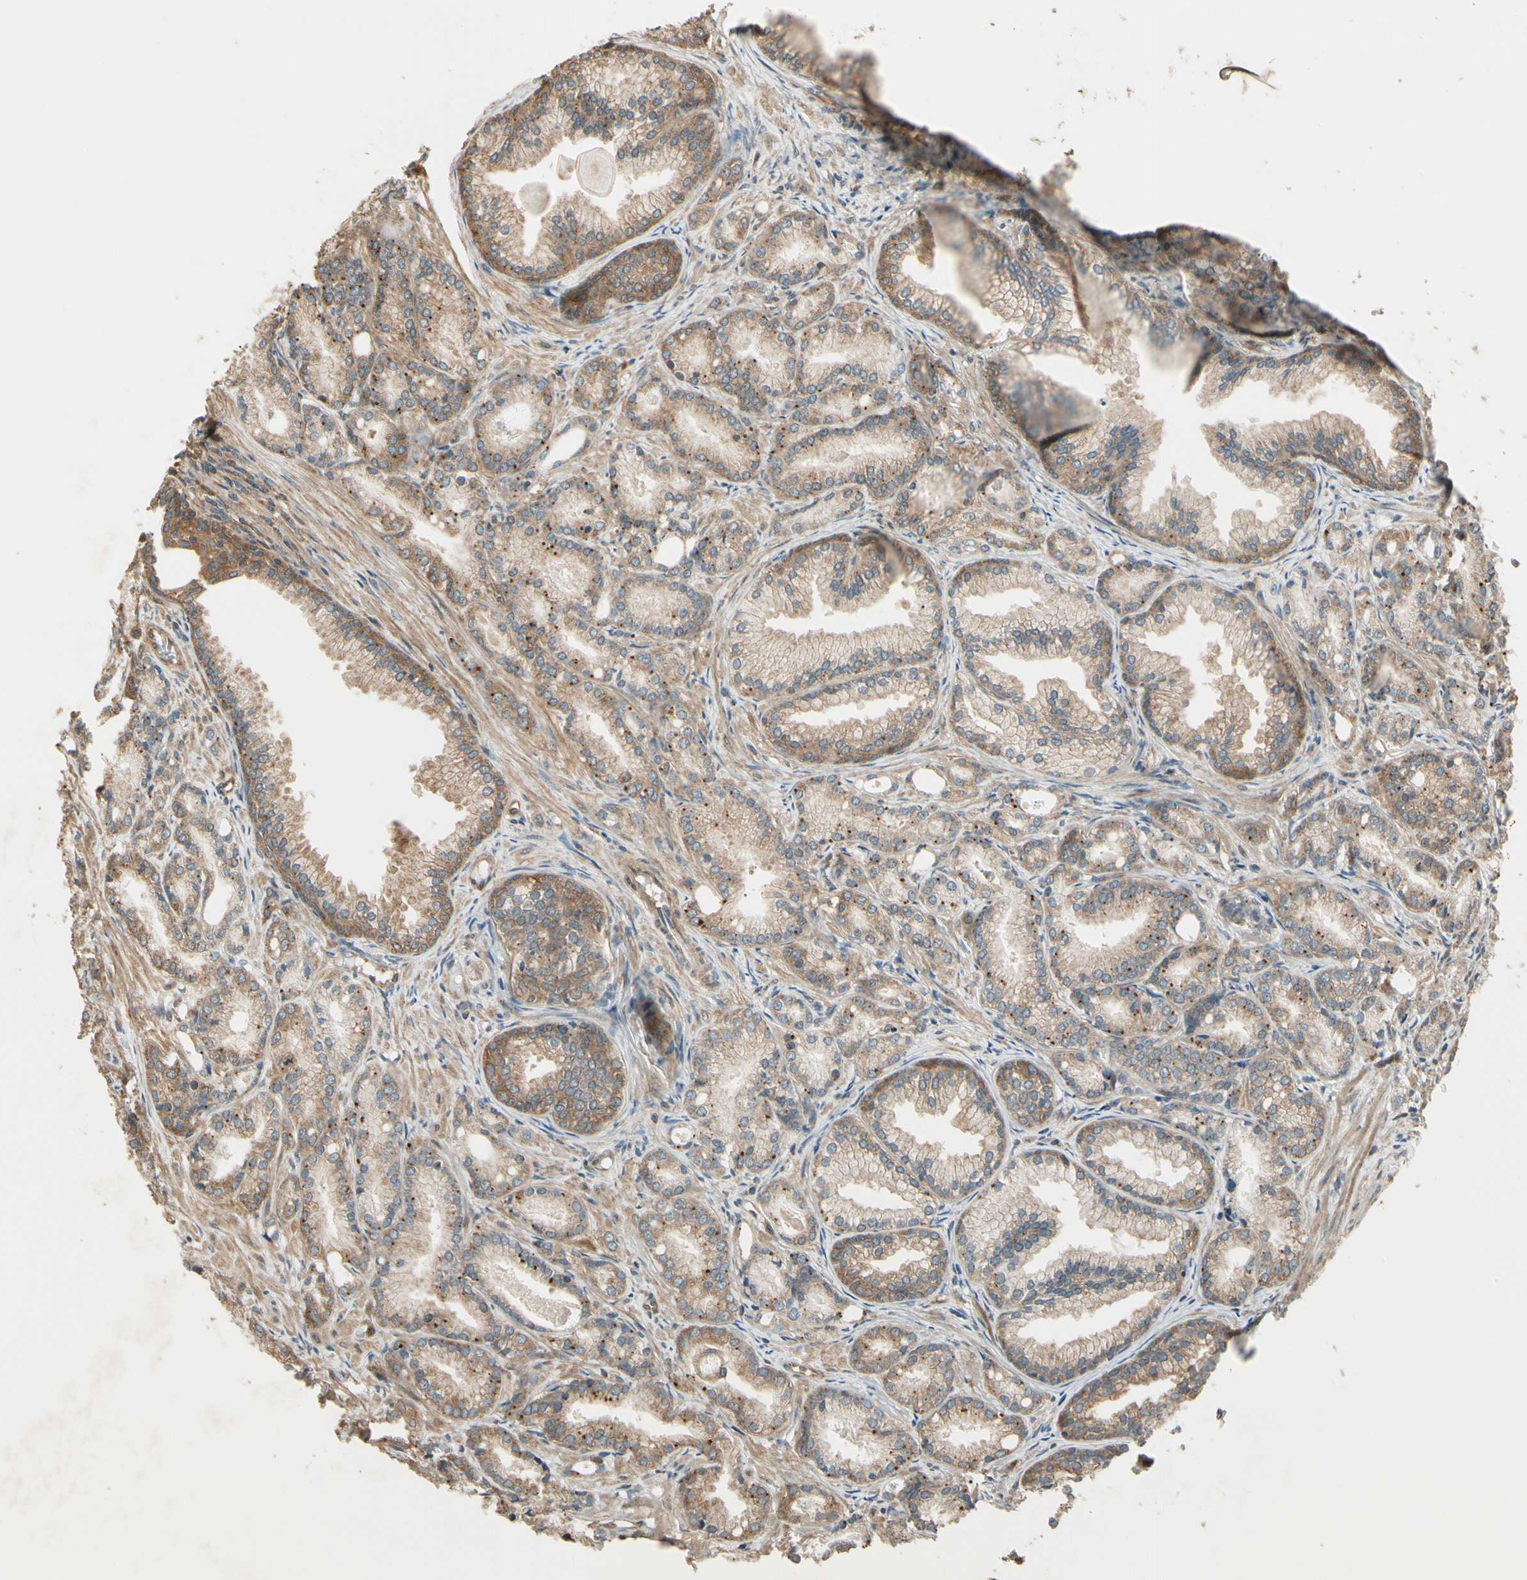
{"staining": {"intensity": "moderate", "quantity": ">75%", "location": "cytoplasmic/membranous"}, "tissue": "prostate cancer", "cell_type": "Tumor cells", "image_type": "cancer", "snomed": [{"axis": "morphology", "description": "Adenocarcinoma, Low grade"}, {"axis": "topography", "description": "Prostate"}], "caption": "A brown stain labels moderate cytoplasmic/membranous positivity of a protein in human prostate low-grade adenocarcinoma tumor cells.", "gene": "CCT7", "patient": {"sex": "male", "age": 72}}